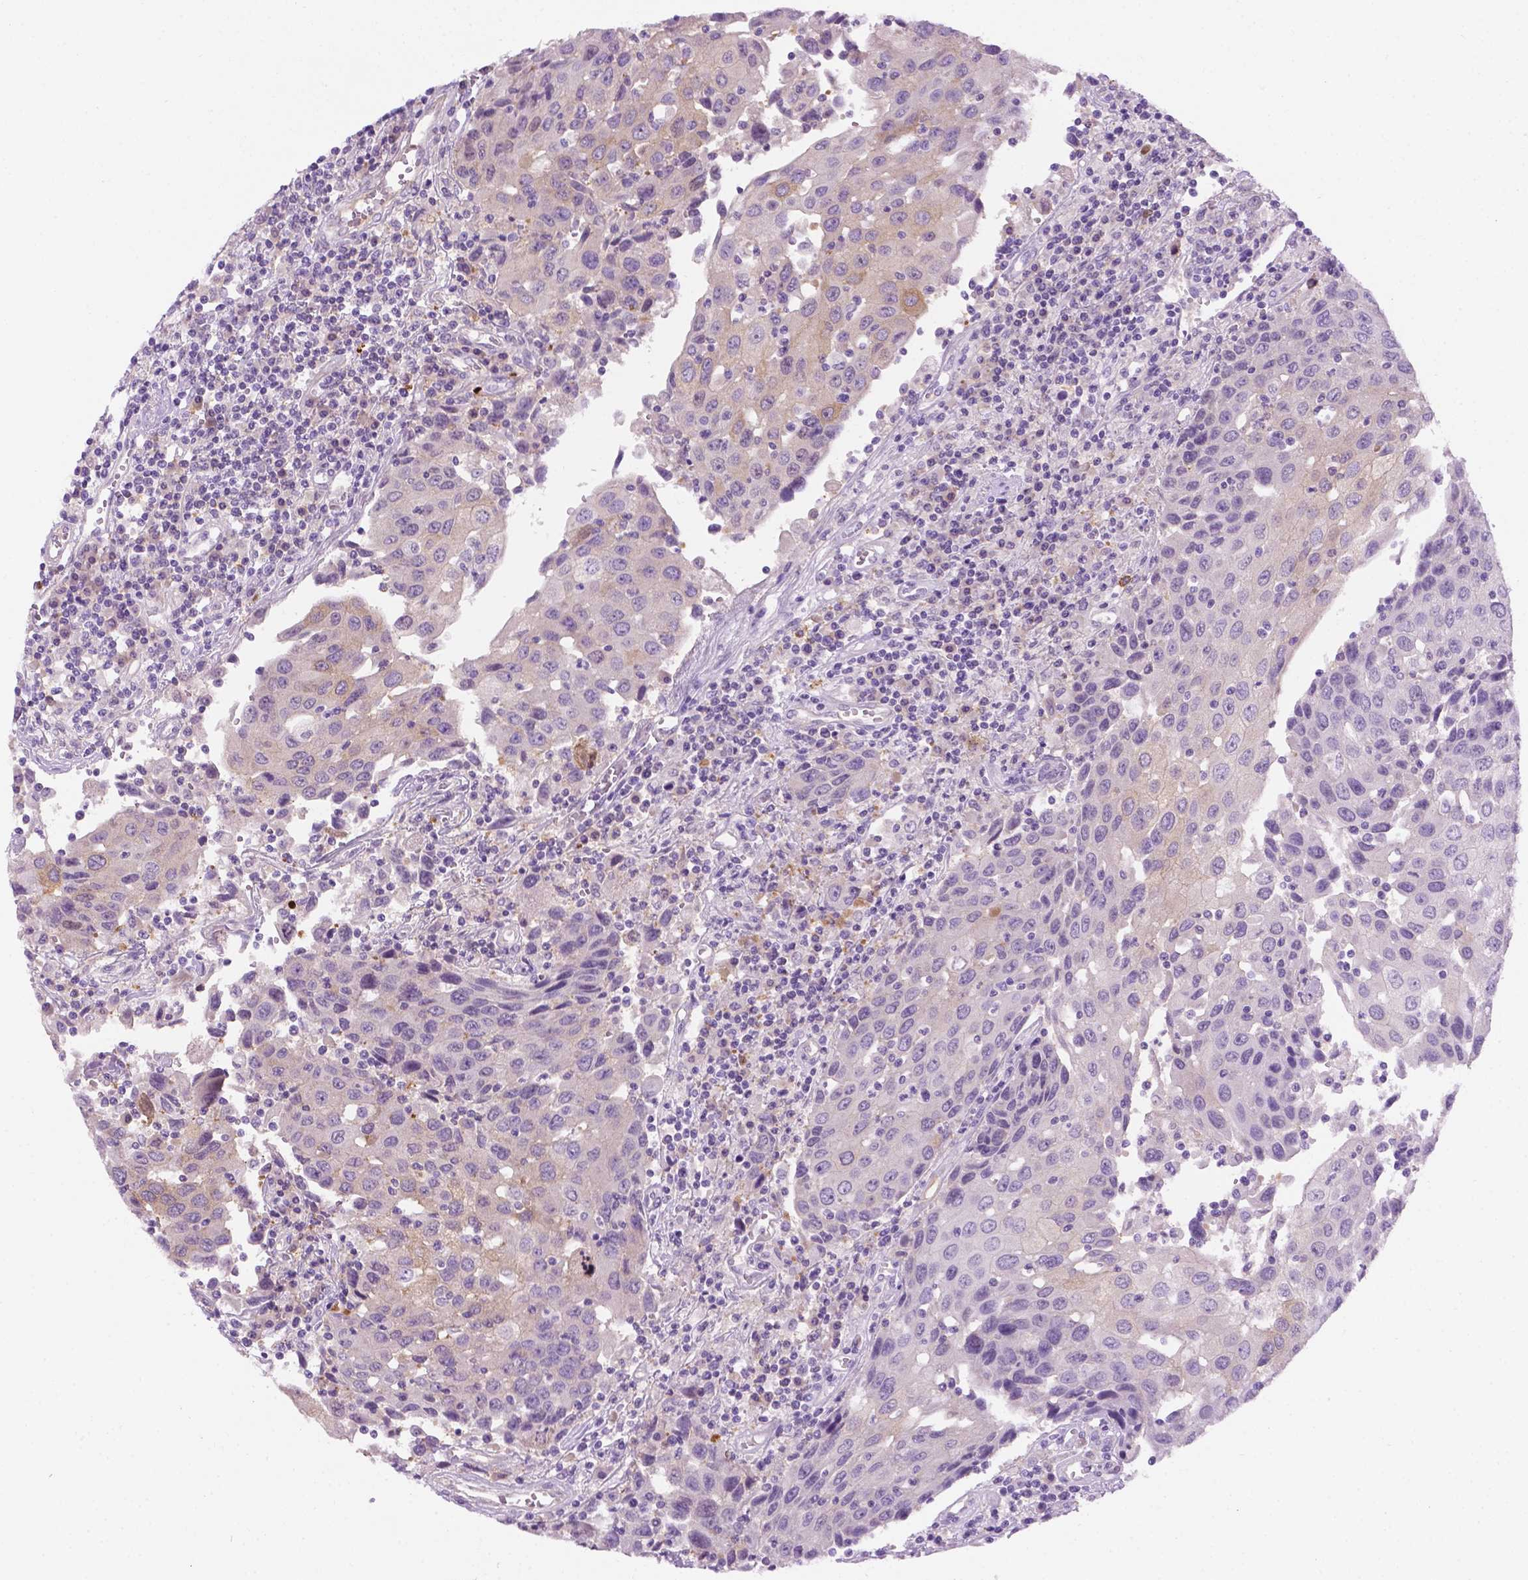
{"staining": {"intensity": "weak", "quantity": "<25%", "location": "cytoplasmic/membranous"}, "tissue": "urothelial cancer", "cell_type": "Tumor cells", "image_type": "cancer", "snomed": [{"axis": "morphology", "description": "Urothelial carcinoma, High grade"}, {"axis": "topography", "description": "Urinary bladder"}], "caption": "A micrograph of urothelial carcinoma (high-grade) stained for a protein demonstrates no brown staining in tumor cells.", "gene": "PHGR1", "patient": {"sex": "female", "age": 85}}